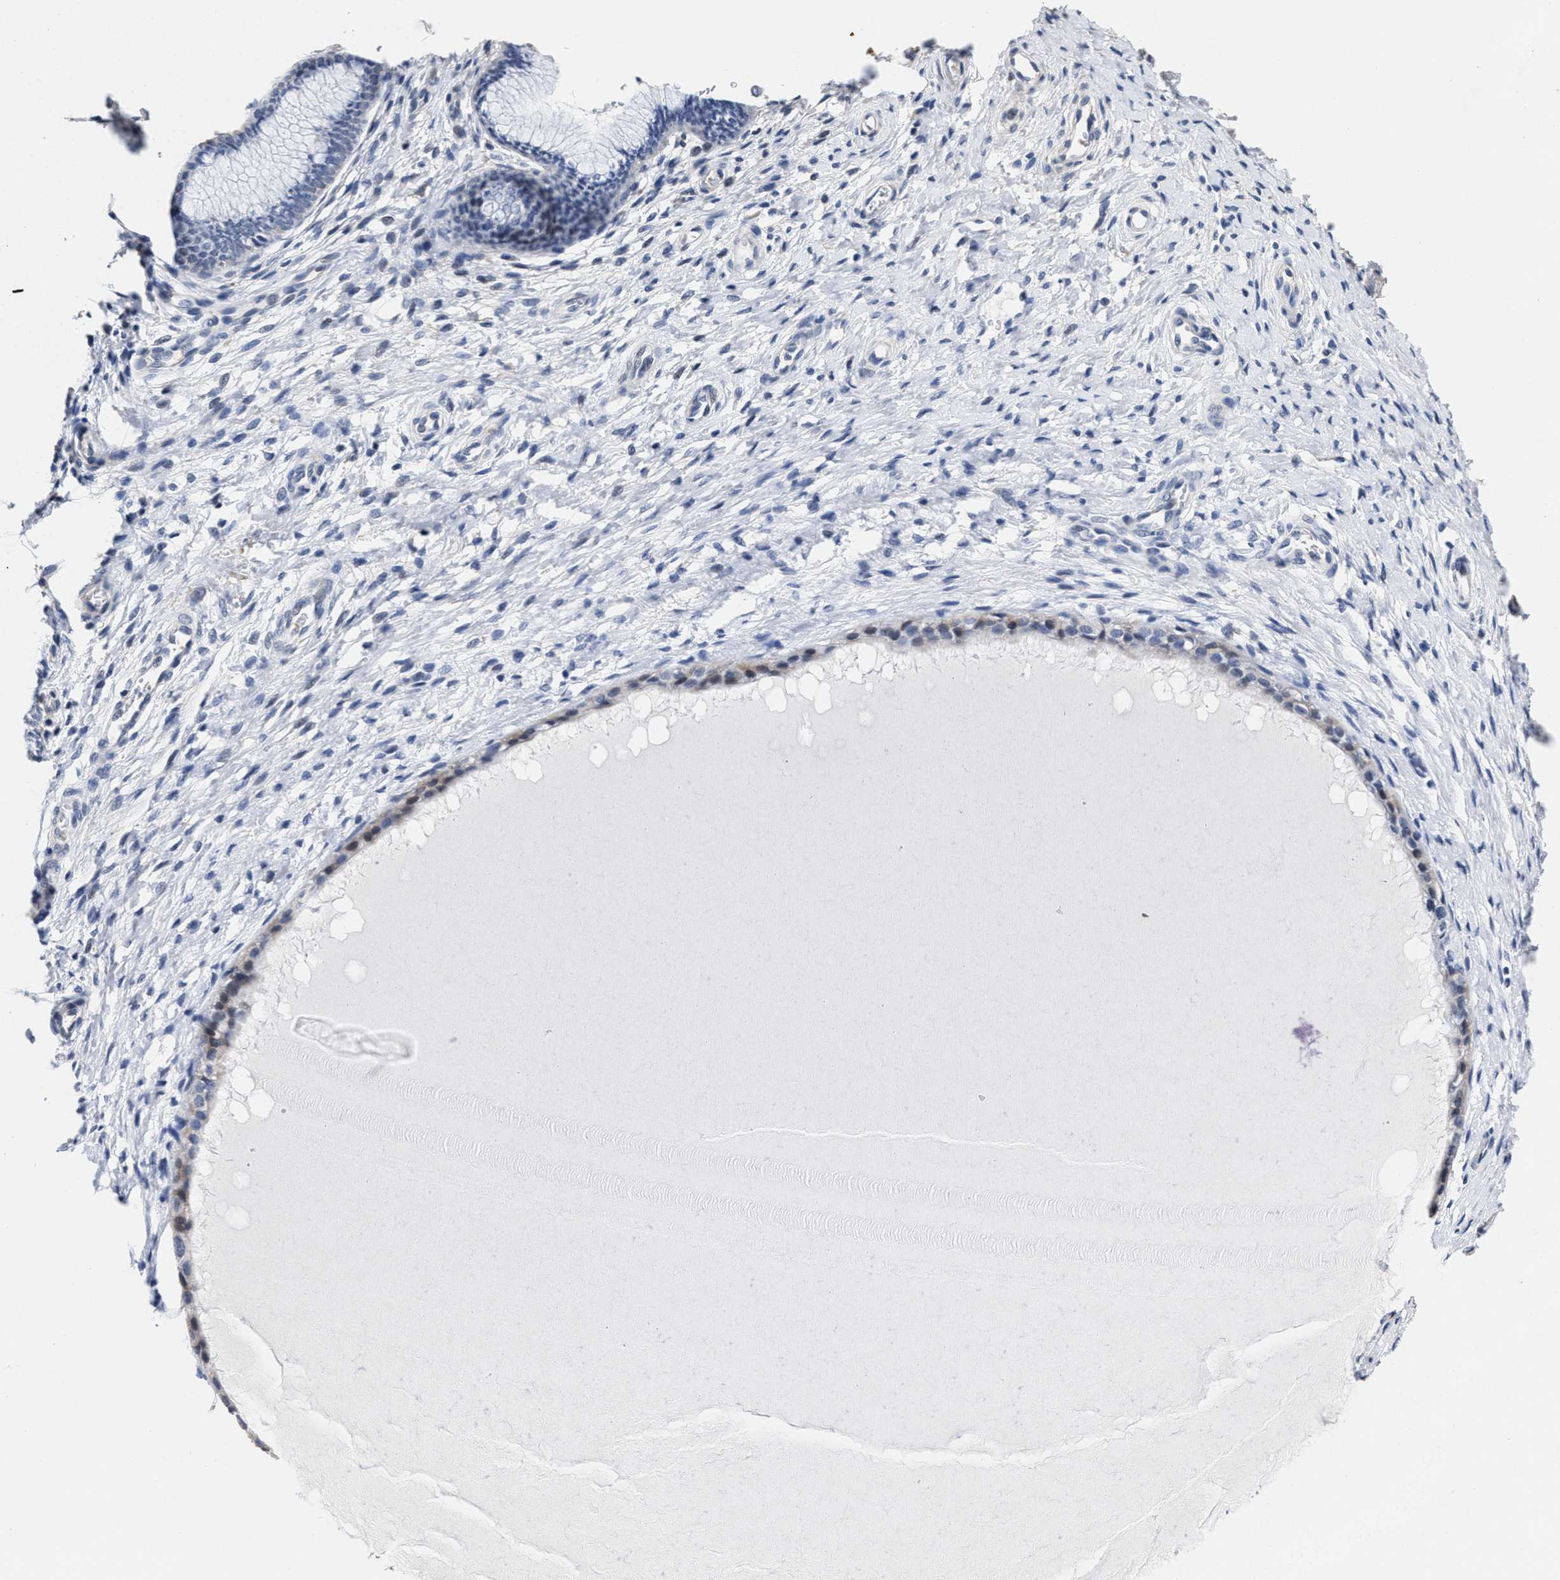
{"staining": {"intensity": "negative", "quantity": "none", "location": "none"}, "tissue": "cervix", "cell_type": "Glandular cells", "image_type": "normal", "snomed": [{"axis": "morphology", "description": "Normal tissue, NOS"}, {"axis": "topography", "description": "Cervix"}], "caption": "Benign cervix was stained to show a protein in brown. There is no significant expression in glandular cells. (Stains: DAB (3,3'-diaminobenzidine) IHC with hematoxylin counter stain, Microscopy: brightfield microscopy at high magnification).", "gene": "ZFAT", "patient": {"sex": "female", "age": 55}}